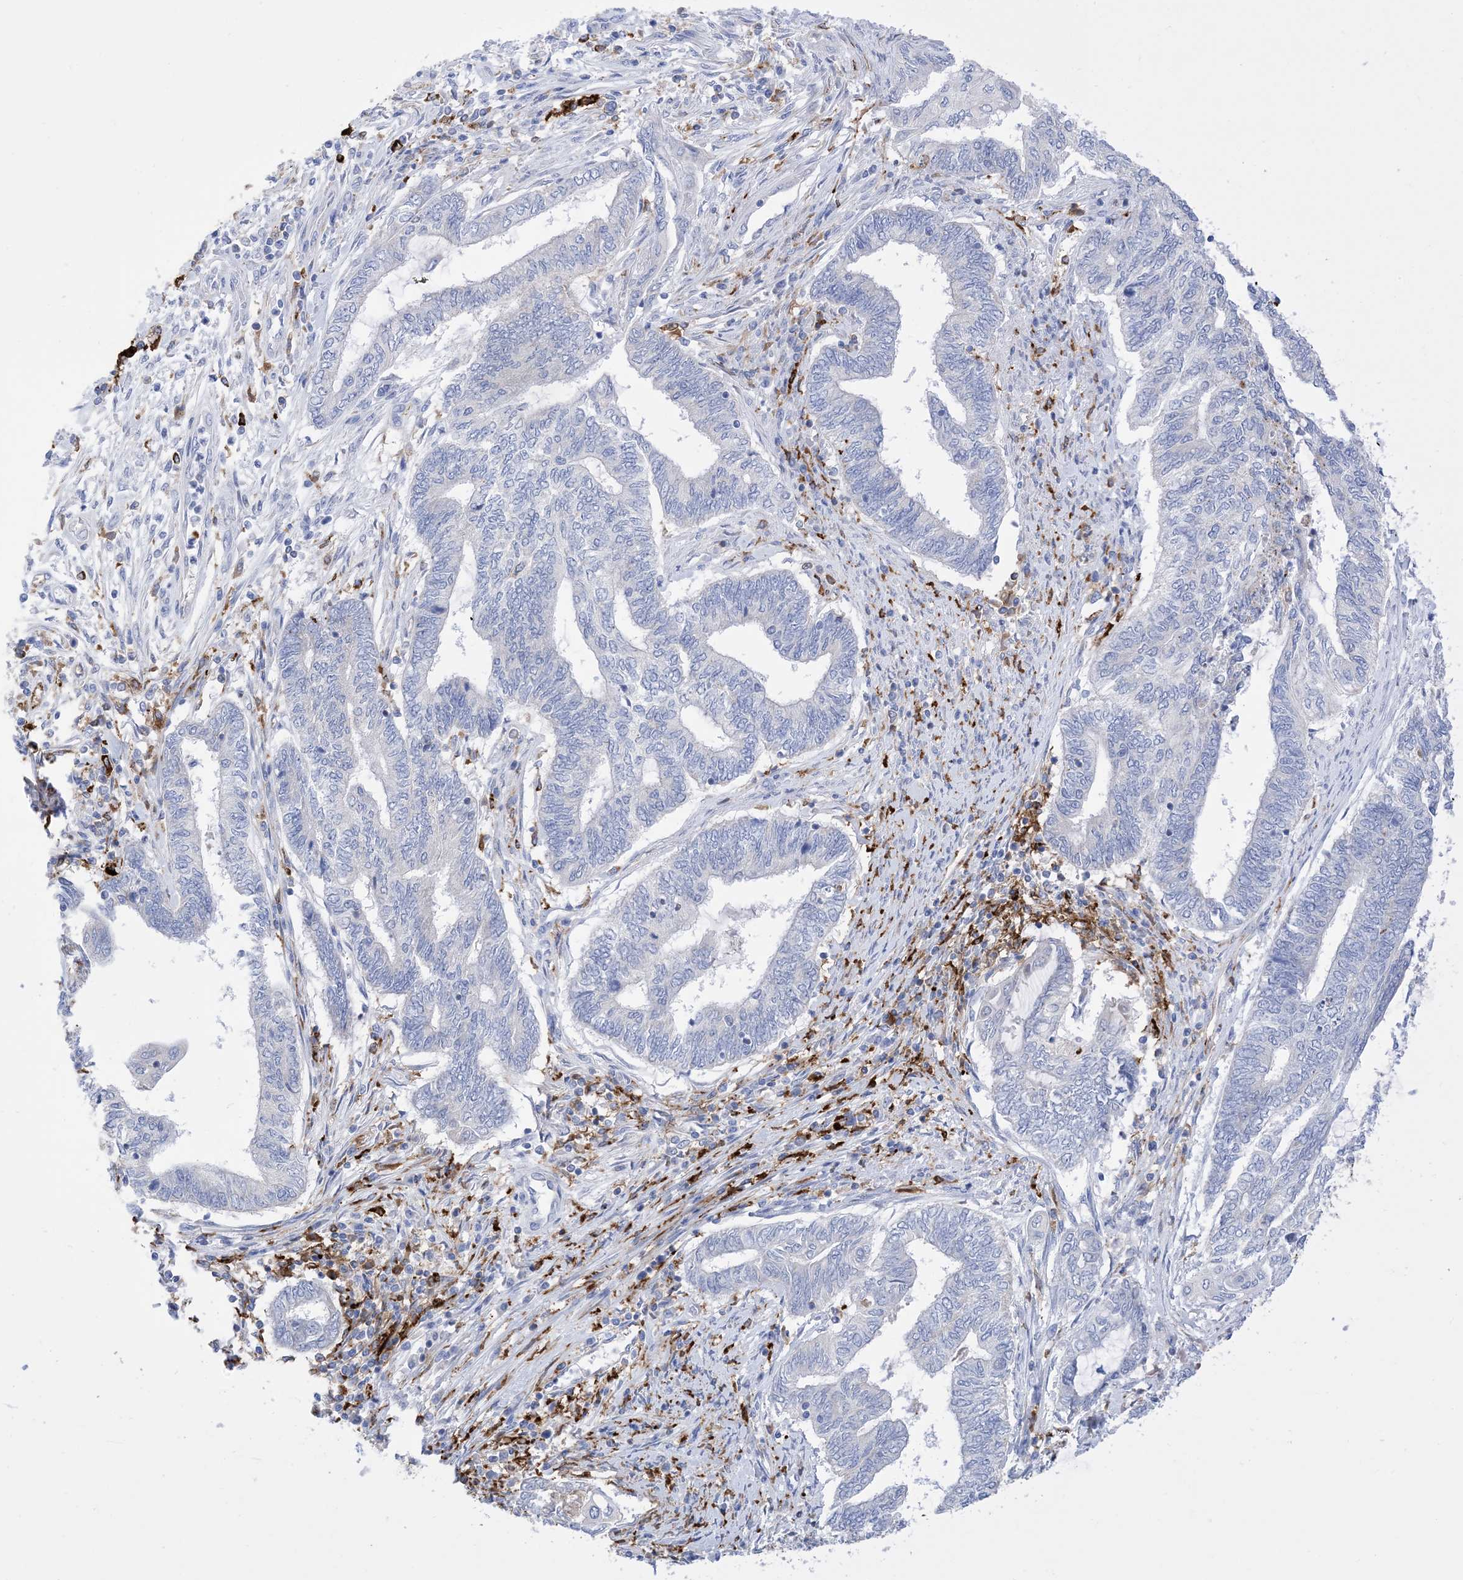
{"staining": {"intensity": "negative", "quantity": "none", "location": "none"}, "tissue": "endometrial cancer", "cell_type": "Tumor cells", "image_type": "cancer", "snomed": [{"axis": "morphology", "description": "Adenocarcinoma, NOS"}, {"axis": "topography", "description": "Uterus"}, {"axis": "topography", "description": "Endometrium"}], "caption": "Immunohistochemical staining of human endometrial cancer displays no significant expression in tumor cells.", "gene": "DPH3", "patient": {"sex": "female", "age": 70}}